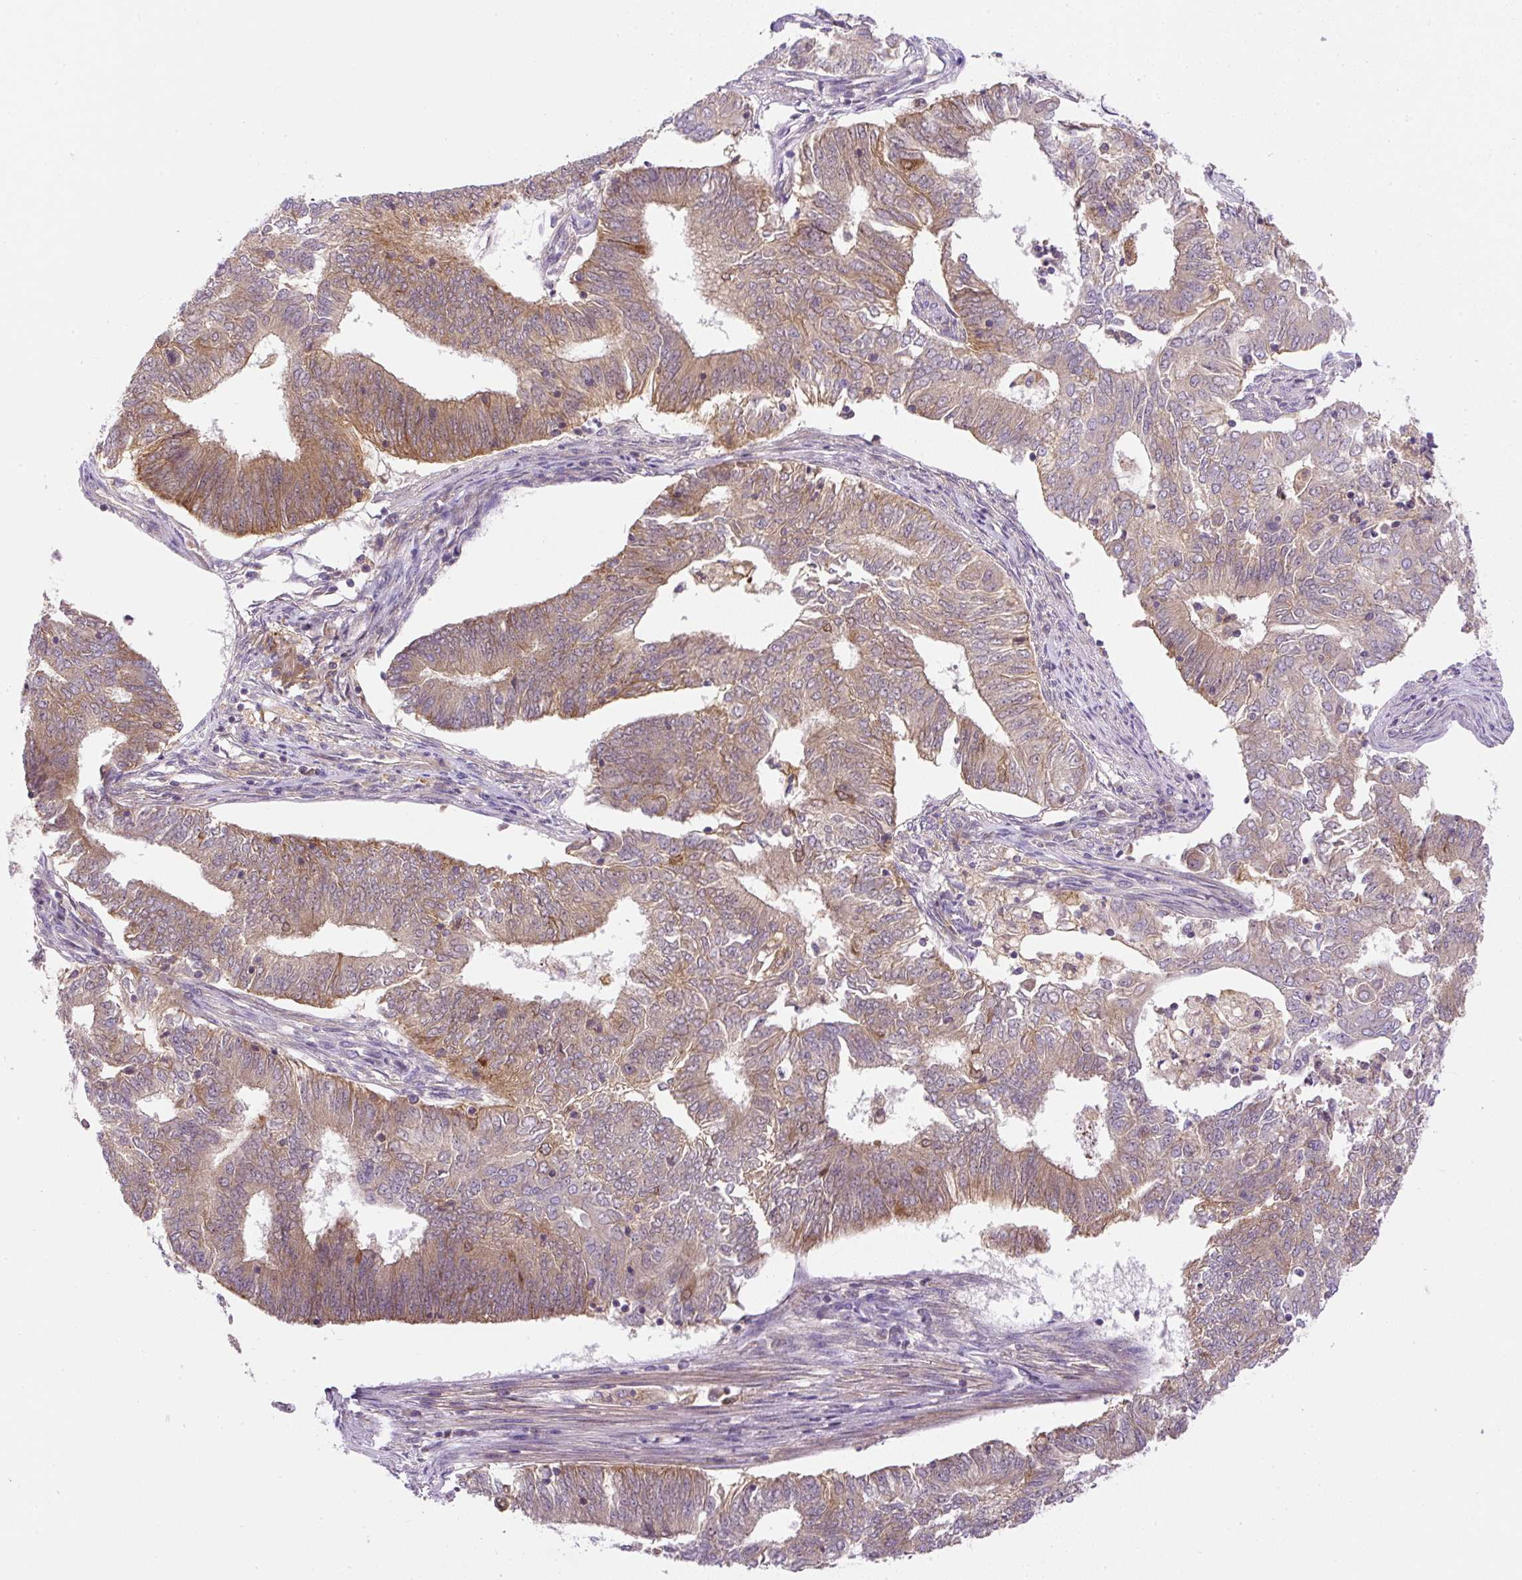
{"staining": {"intensity": "weak", "quantity": ">75%", "location": "cytoplasmic/membranous"}, "tissue": "endometrial cancer", "cell_type": "Tumor cells", "image_type": "cancer", "snomed": [{"axis": "morphology", "description": "Adenocarcinoma, NOS"}, {"axis": "topography", "description": "Endometrium"}], "caption": "Immunohistochemical staining of human endometrial adenocarcinoma reveals low levels of weak cytoplasmic/membranous staining in about >75% of tumor cells. The staining was performed using DAB, with brown indicating positive protein expression. Nuclei are stained blue with hematoxylin.", "gene": "CCDC28A", "patient": {"sex": "female", "age": 62}}